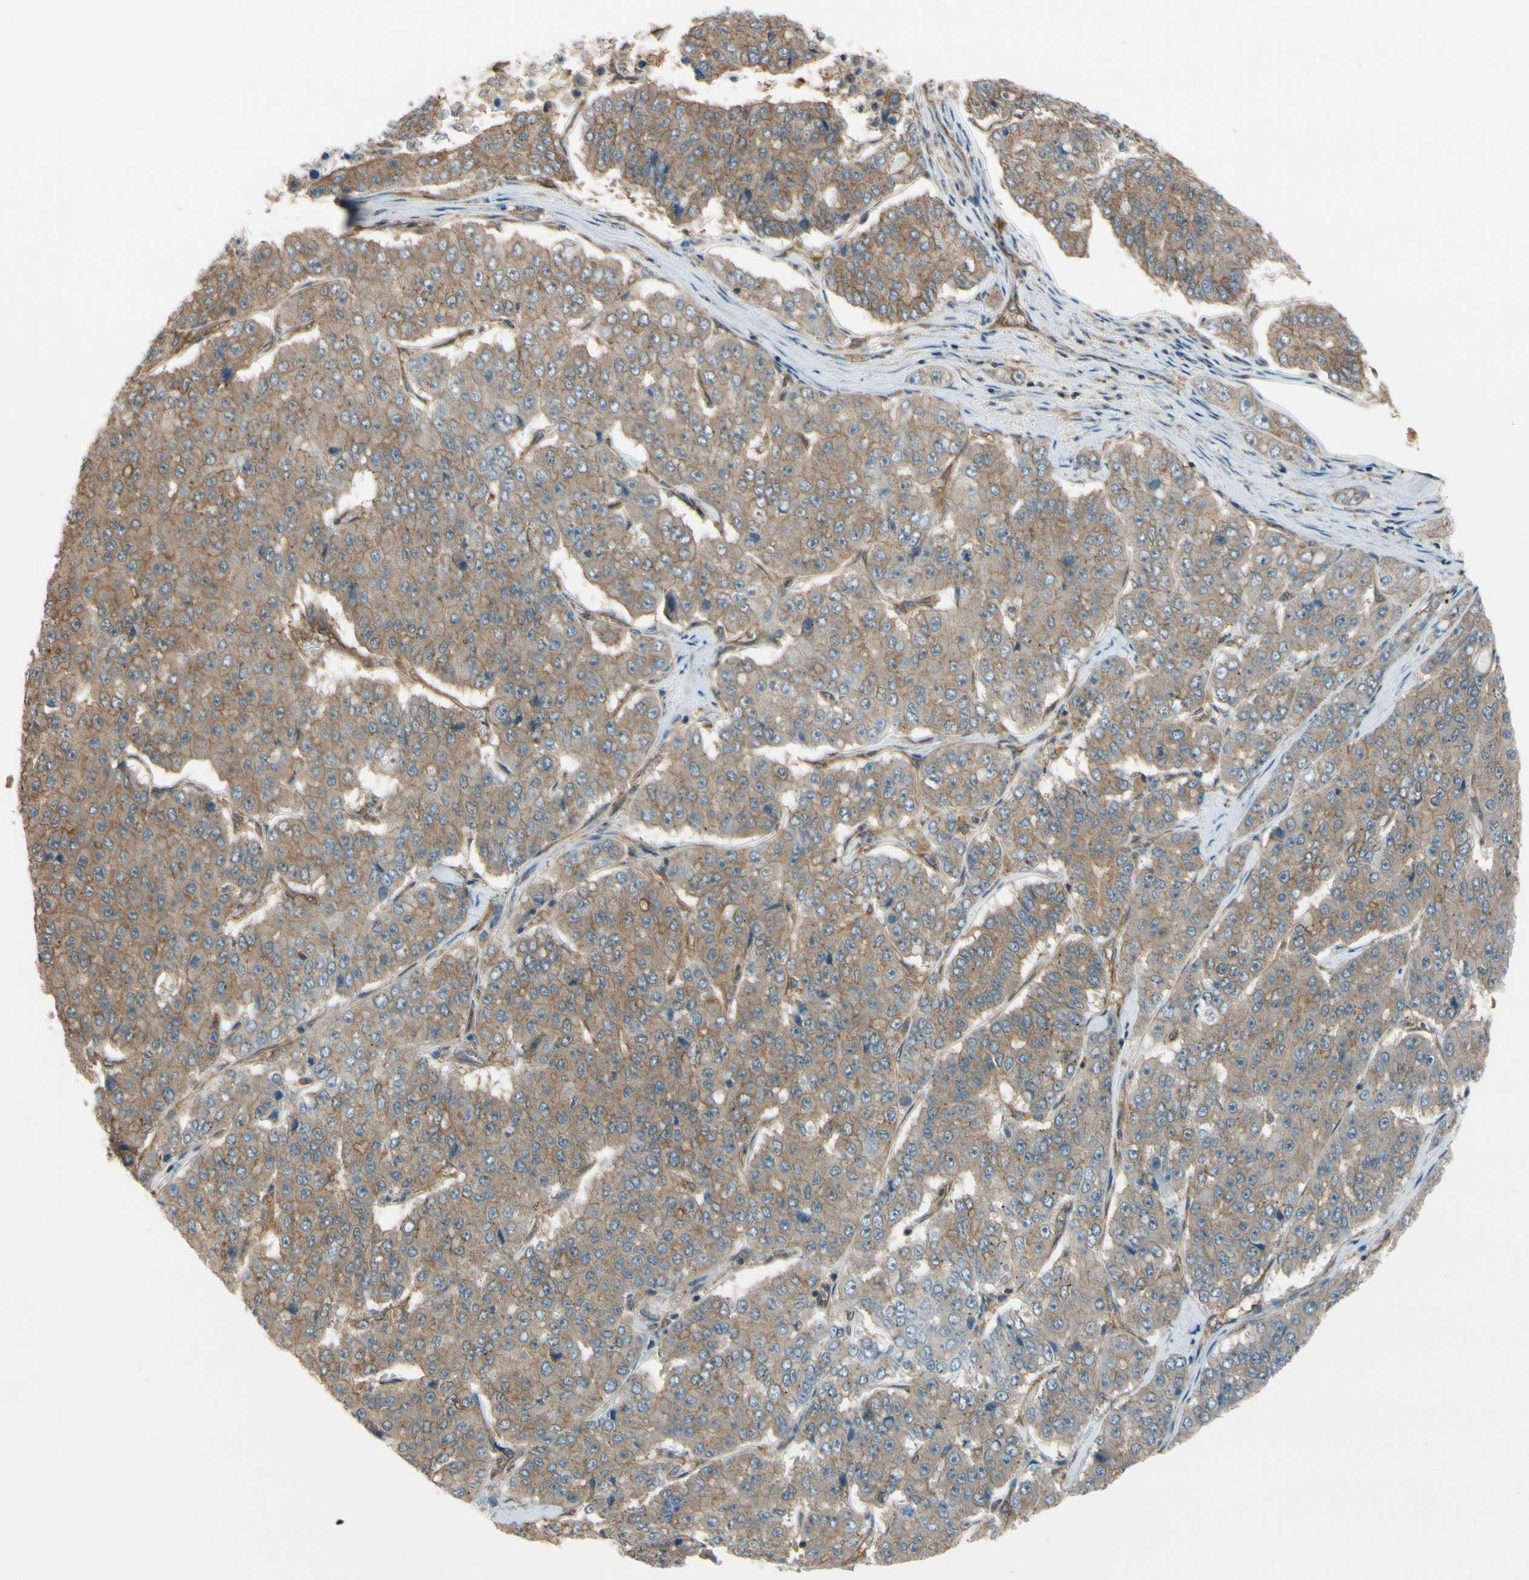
{"staining": {"intensity": "moderate", "quantity": ">75%", "location": "cytoplasmic/membranous"}, "tissue": "pancreatic cancer", "cell_type": "Tumor cells", "image_type": "cancer", "snomed": [{"axis": "morphology", "description": "Adenocarcinoma, NOS"}, {"axis": "topography", "description": "Pancreas"}], "caption": "IHC (DAB (3,3'-diaminobenzidine)) staining of adenocarcinoma (pancreatic) displays moderate cytoplasmic/membranous protein positivity in about >75% of tumor cells.", "gene": "EPS15", "patient": {"sex": "male", "age": 50}}